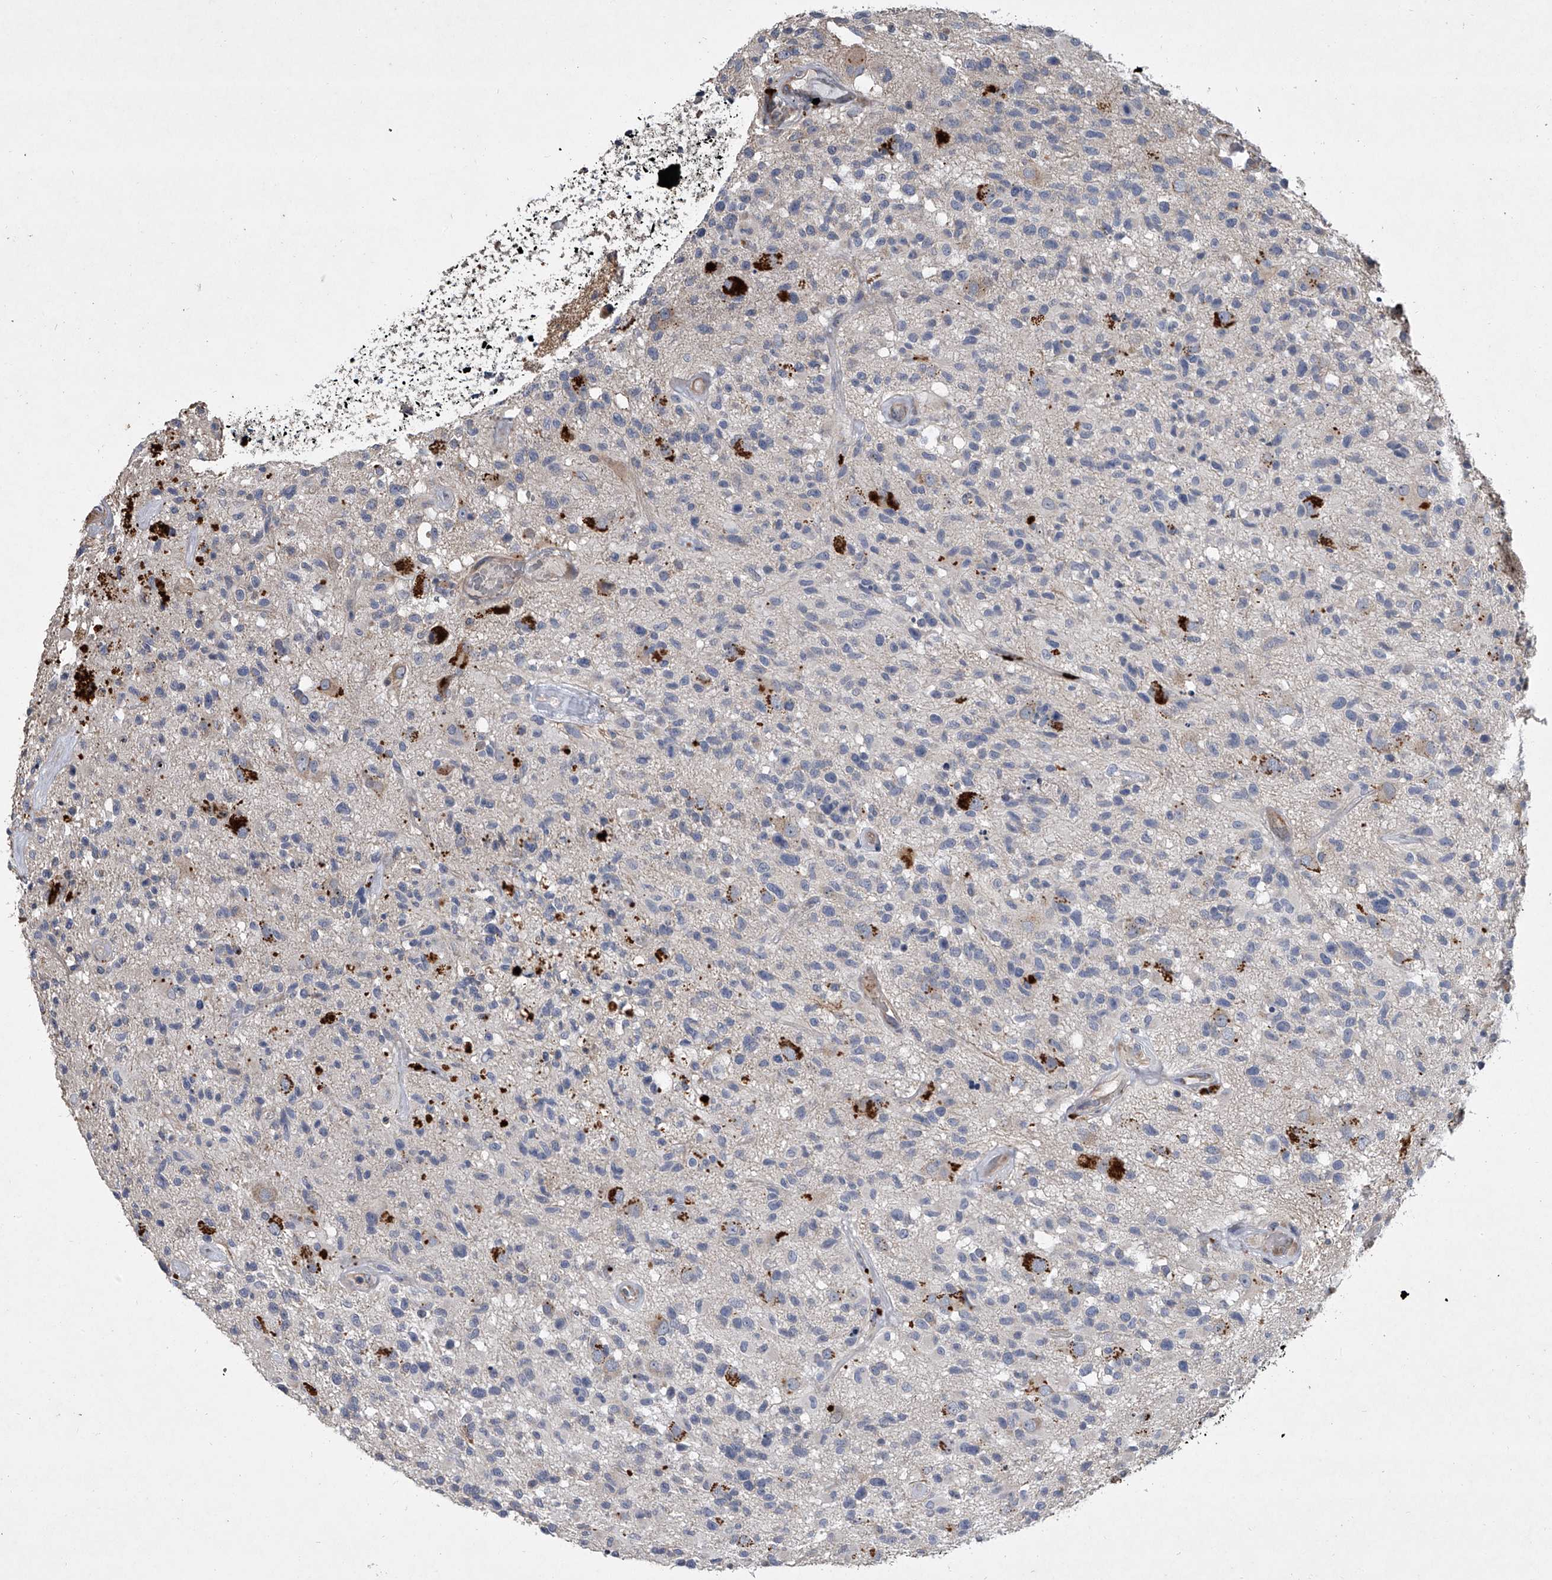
{"staining": {"intensity": "negative", "quantity": "none", "location": "none"}, "tissue": "glioma", "cell_type": "Tumor cells", "image_type": "cancer", "snomed": [{"axis": "morphology", "description": "Glioma, malignant, High grade"}, {"axis": "morphology", "description": "Glioblastoma, NOS"}, {"axis": "topography", "description": "Brain"}], "caption": "DAB immunohistochemical staining of glioma reveals no significant expression in tumor cells. (Stains: DAB (3,3'-diaminobenzidine) IHC with hematoxylin counter stain, Microscopy: brightfield microscopy at high magnification).", "gene": "DOCK9", "patient": {"sex": "male", "age": 60}}